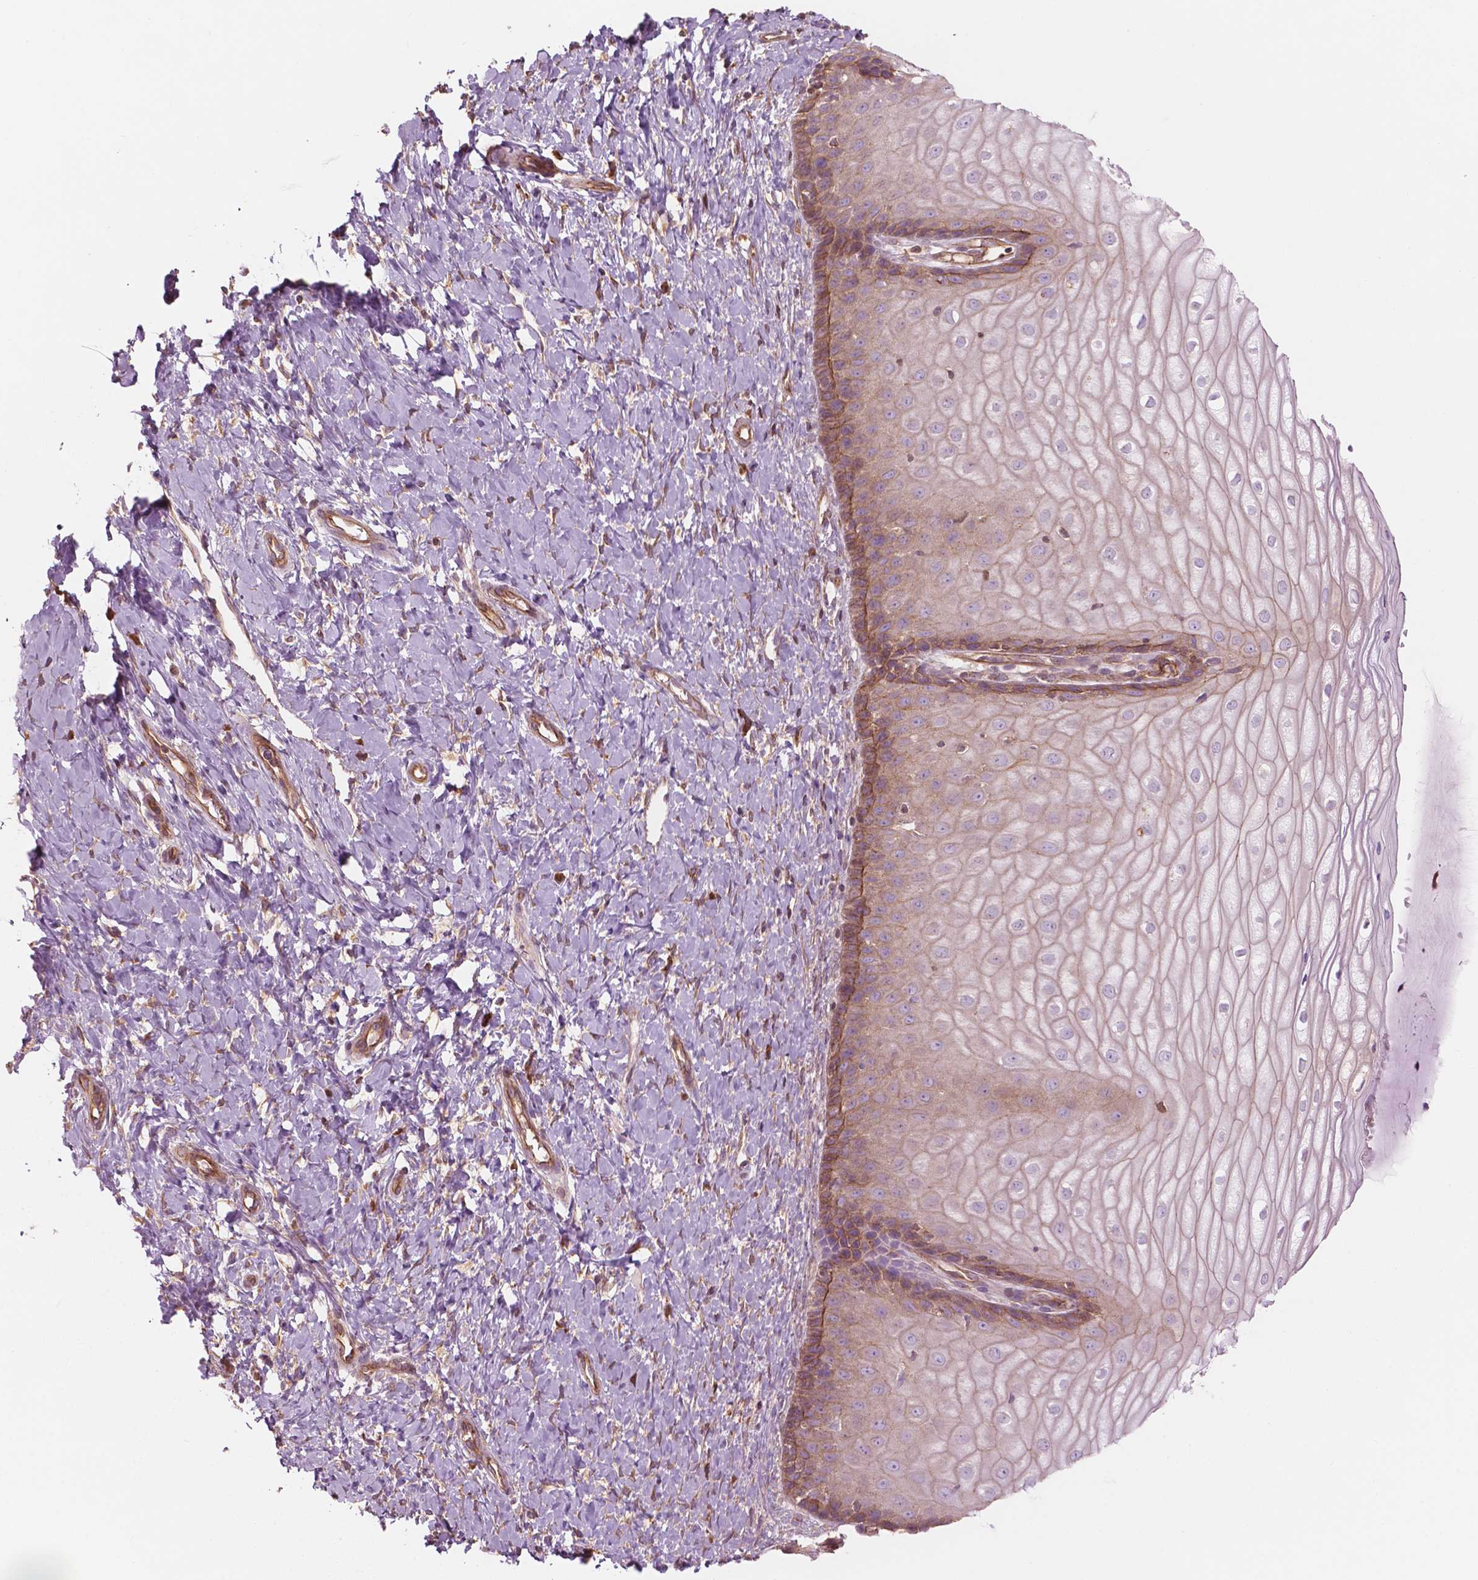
{"staining": {"intensity": "moderate", "quantity": "<25%", "location": "cytoplasmic/membranous"}, "tissue": "cervix", "cell_type": "Glandular cells", "image_type": "normal", "snomed": [{"axis": "morphology", "description": "Normal tissue, NOS"}, {"axis": "topography", "description": "Cervix"}], "caption": "Cervix stained with DAB immunohistochemistry exhibits low levels of moderate cytoplasmic/membranous expression in approximately <25% of glandular cells. (DAB (3,3'-diaminobenzidine) IHC, brown staining for protein, blue staining for nuclei).", "gene": "SURF4", "patient": {"sex": "female", "age": 37}}